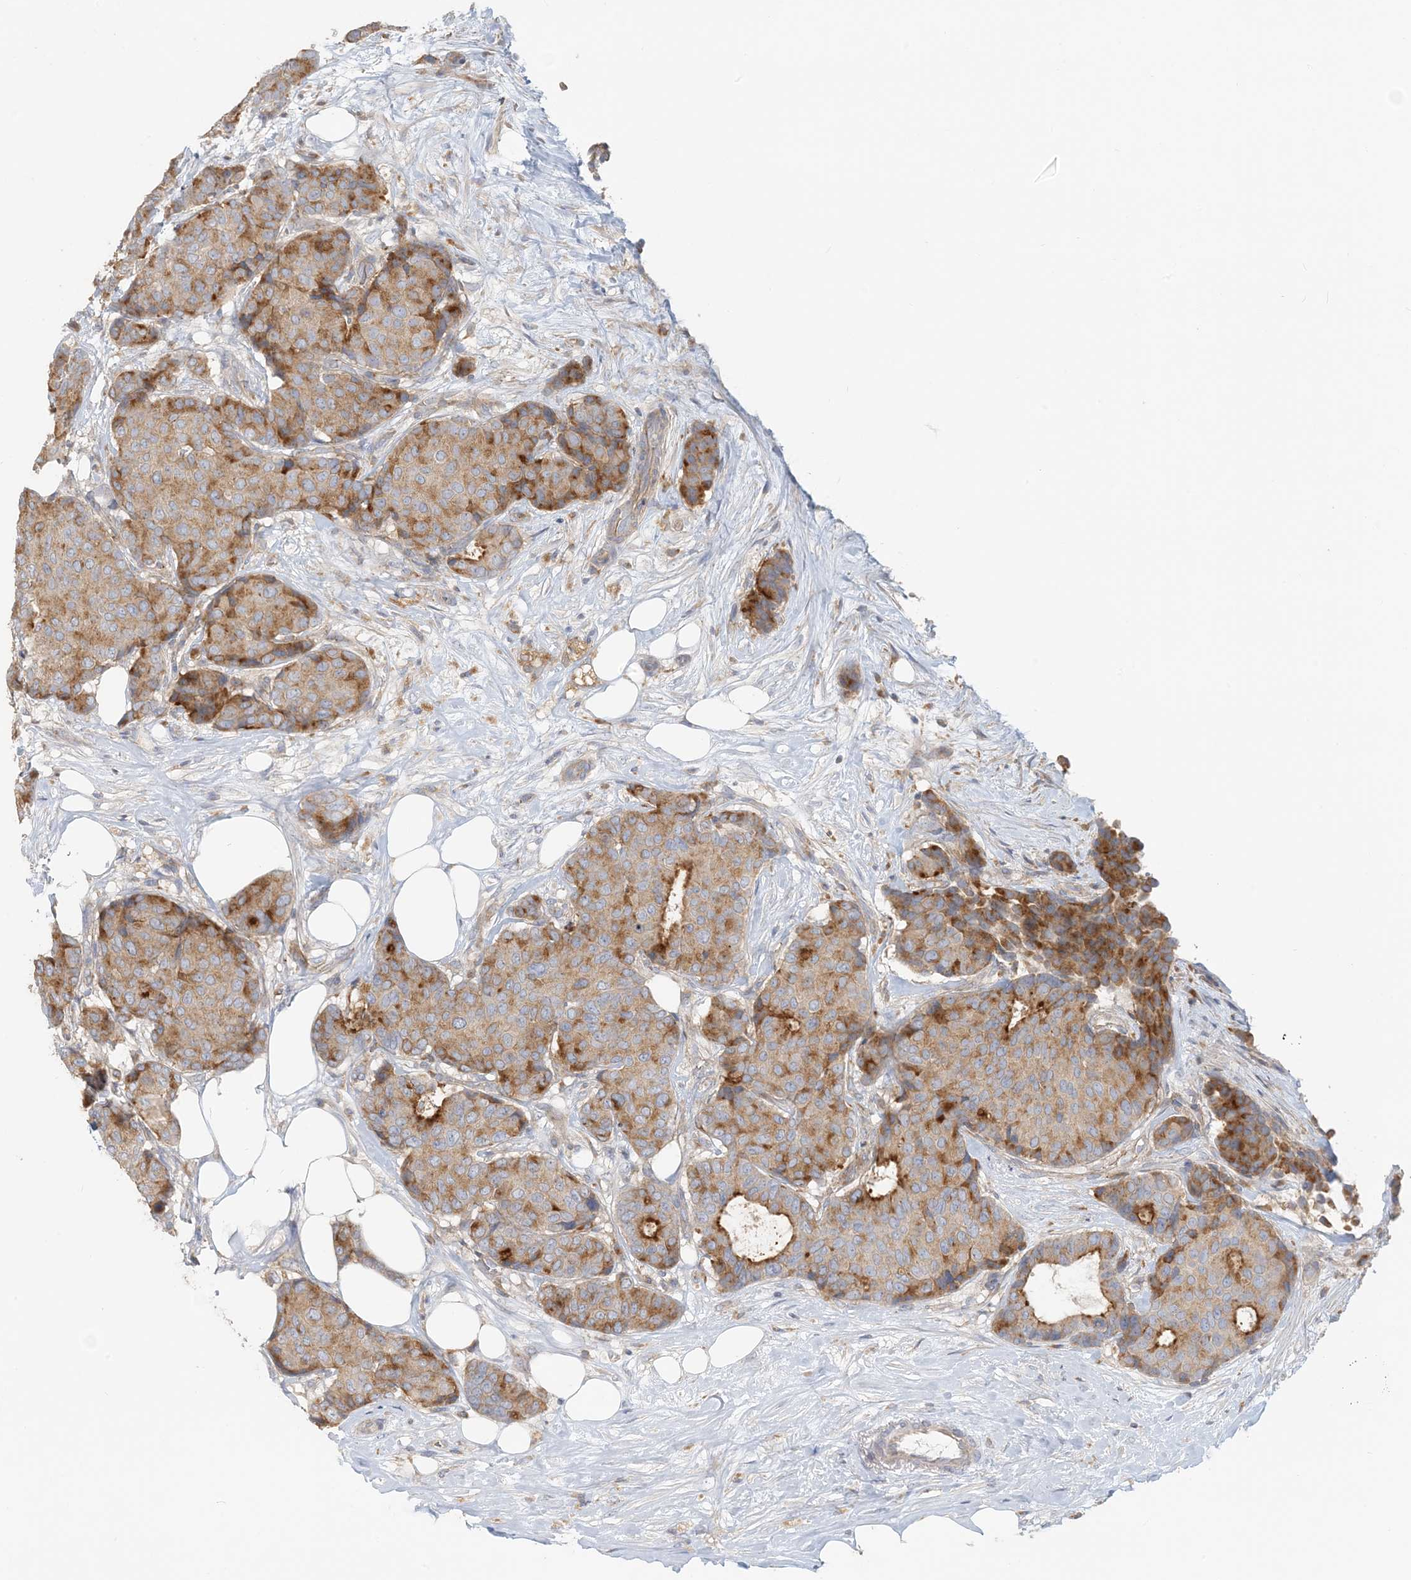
{"staining": {"intensity": "moderate", "quantity": ">75%", "location": "cytoplasmic/membranous"}, "tissue": "breast cancer", "cell_type": "Tumor cells", "image_type": "cancer", "snomed": [{"axis": "morphology", "description": "Duct carcinoma"}, {"axis": "topography", "description": "Breast"}], "caption": "Immunohistochemical staining of infiltrating ductal carcinoma (breast) reveals medium levels of moderate cytoplasmic/membranous protein expression in approximately >75% of tumor cells. (brown staining indicates protein expression, while blue staining denotes nuclei).", "gene": "SPPL2A", "patient": {"sex": "female", "age": 75}}